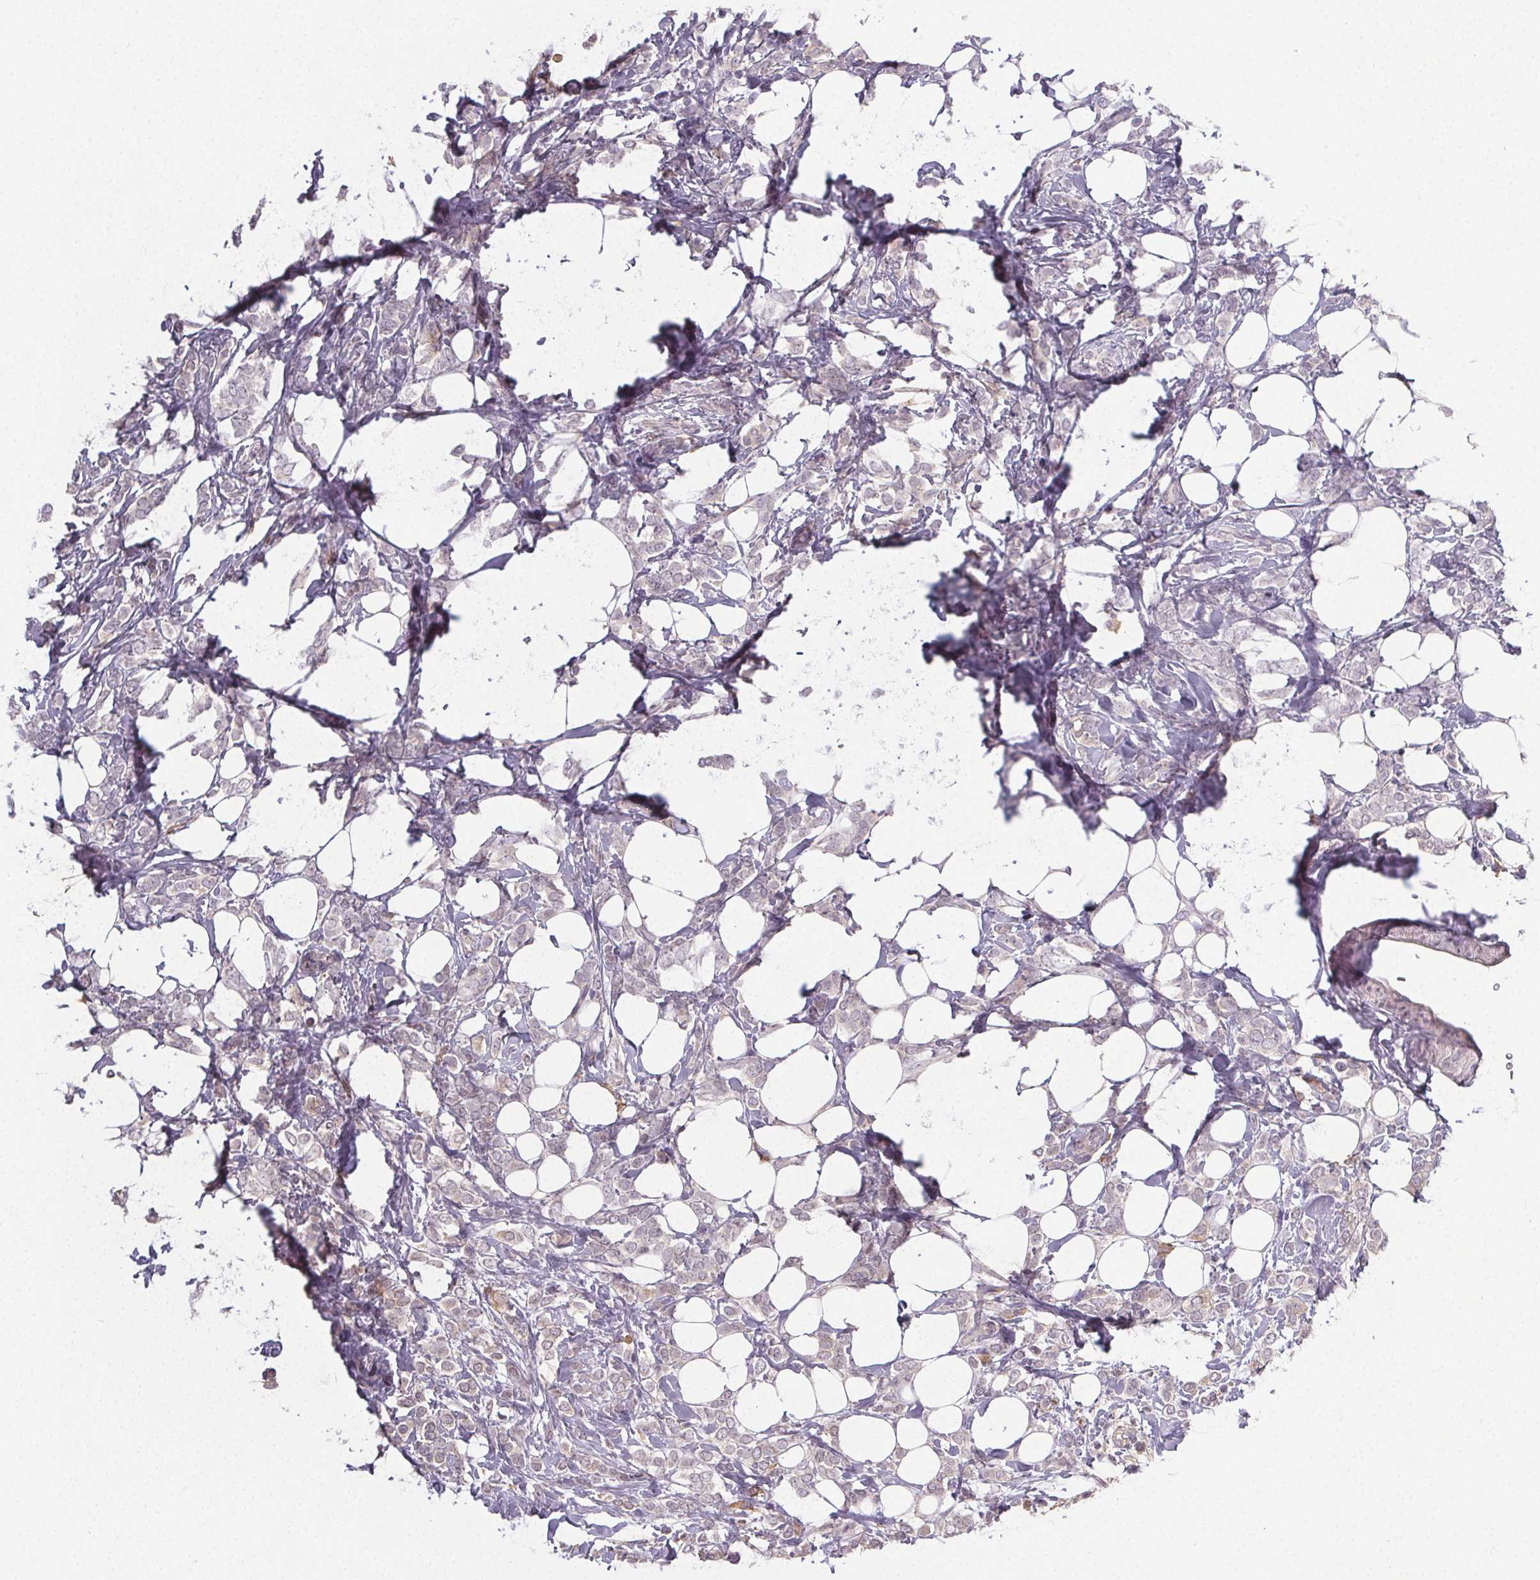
{"staining": {"intensity": "negative", "quantity": "none", "location": "none"}, "tissue": "breast cancer", "cell_type": "Tumor cells", "image_type": "cancer", "snomed": [{"axis": "morphology", "description": "Lobular carcinoma"}, {"axis": "topography", "description": "Breast"}], "caption": "The immunohistochemistry histopathology image has no significant staining in tumor cells of breast cancer tissue.", "gene": "SLC26A2", "patient": {"sex": "female", "age": 49}}